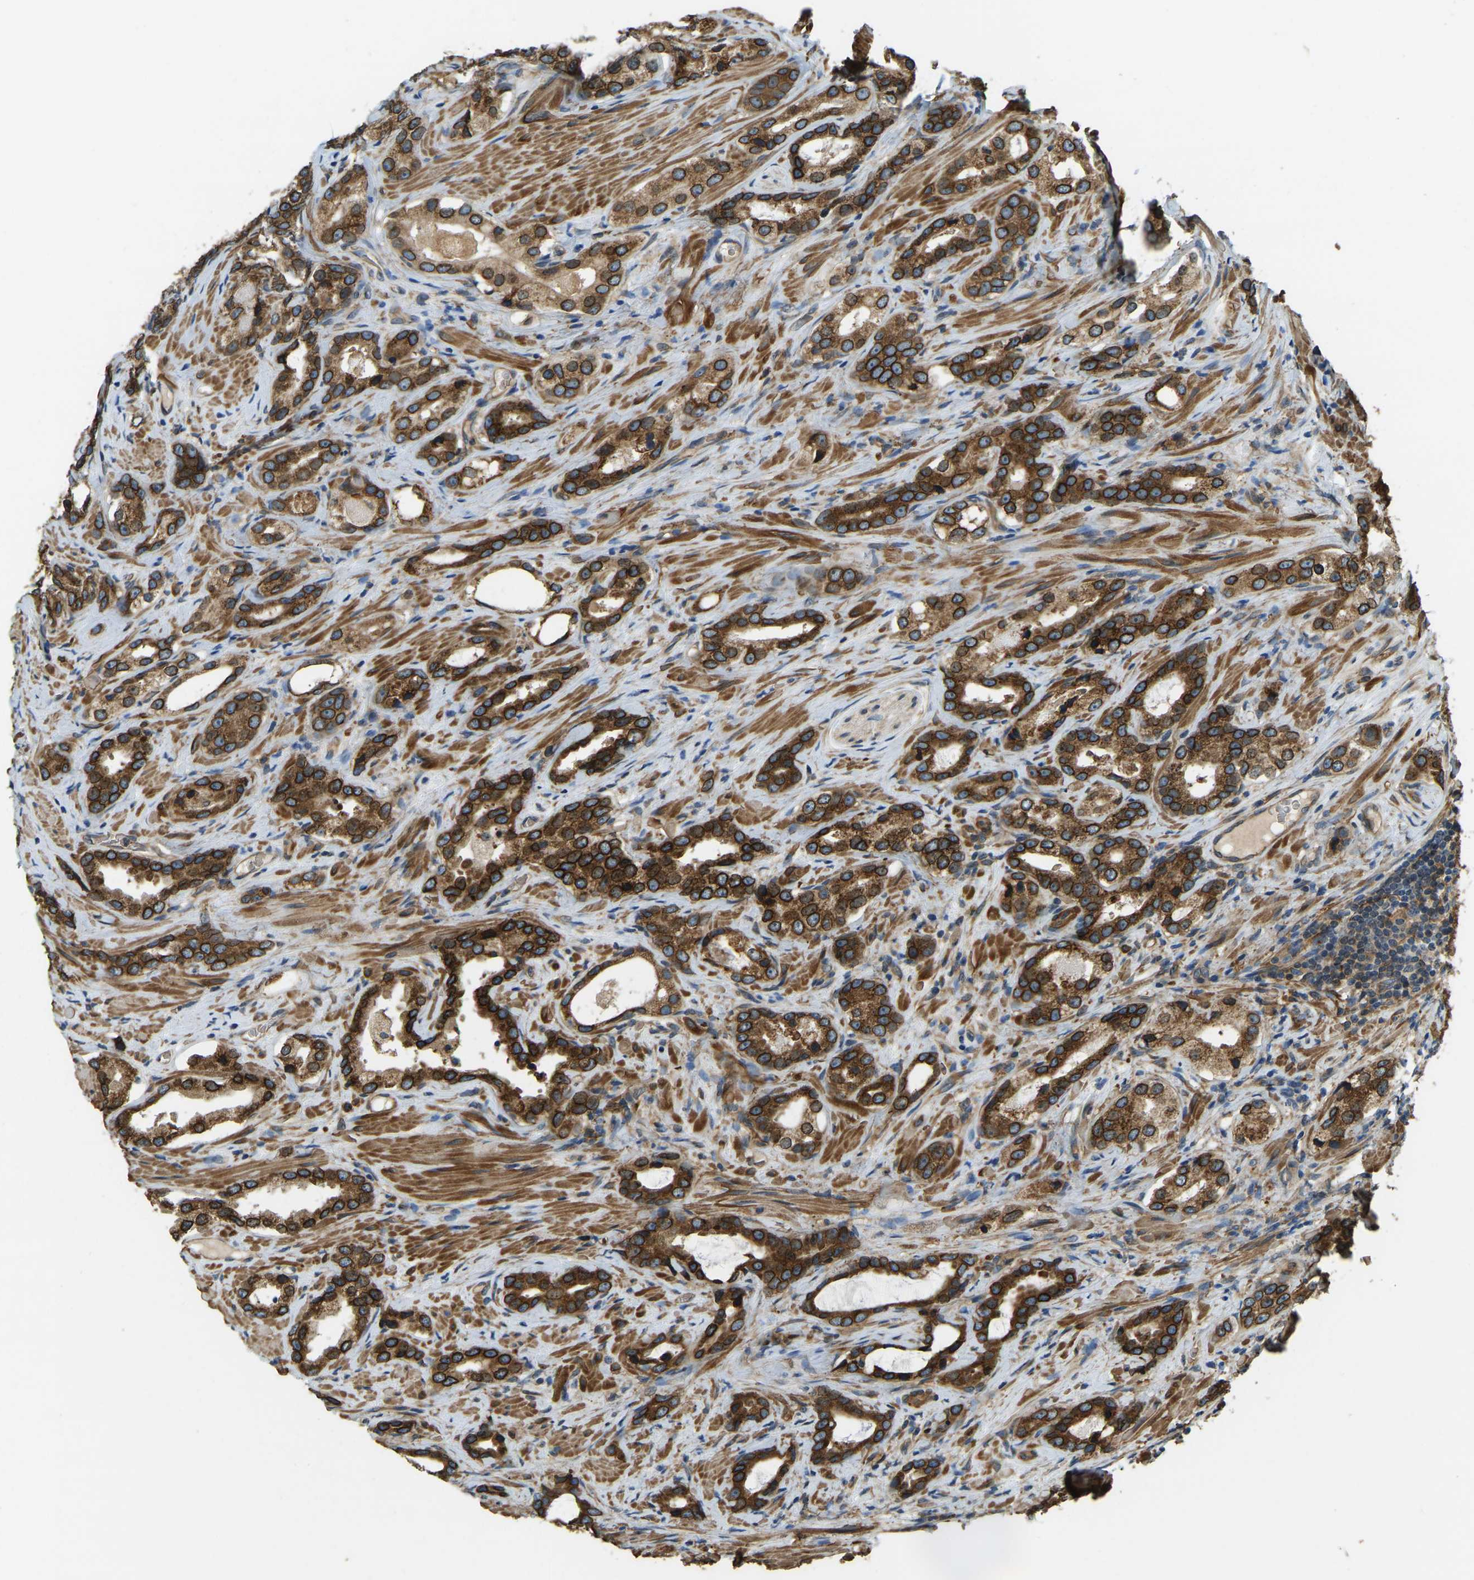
{"staining": {"intensity": "strong", "quantity": ">75%", "location": "cytoplasmic/membranous"}, "tissue": "prostate cancer", "cell_type": "Tumor cells", "image_type": "cancer", "snomed": [{"axis": "morphology", "description": "Adenocarcinoma, High grade"}, {"axis": "topography", "description": "Prostate"}], "caption": "Immunohistochemical staining of adenocarcinoma (high-grade) (prostate) reveals high levels of strong cytoplasmic/membranous protein positivity in about >75% of tumor cells.", "gene": "ERGIC1", "patient": {"sex": "male", "age": 63}}